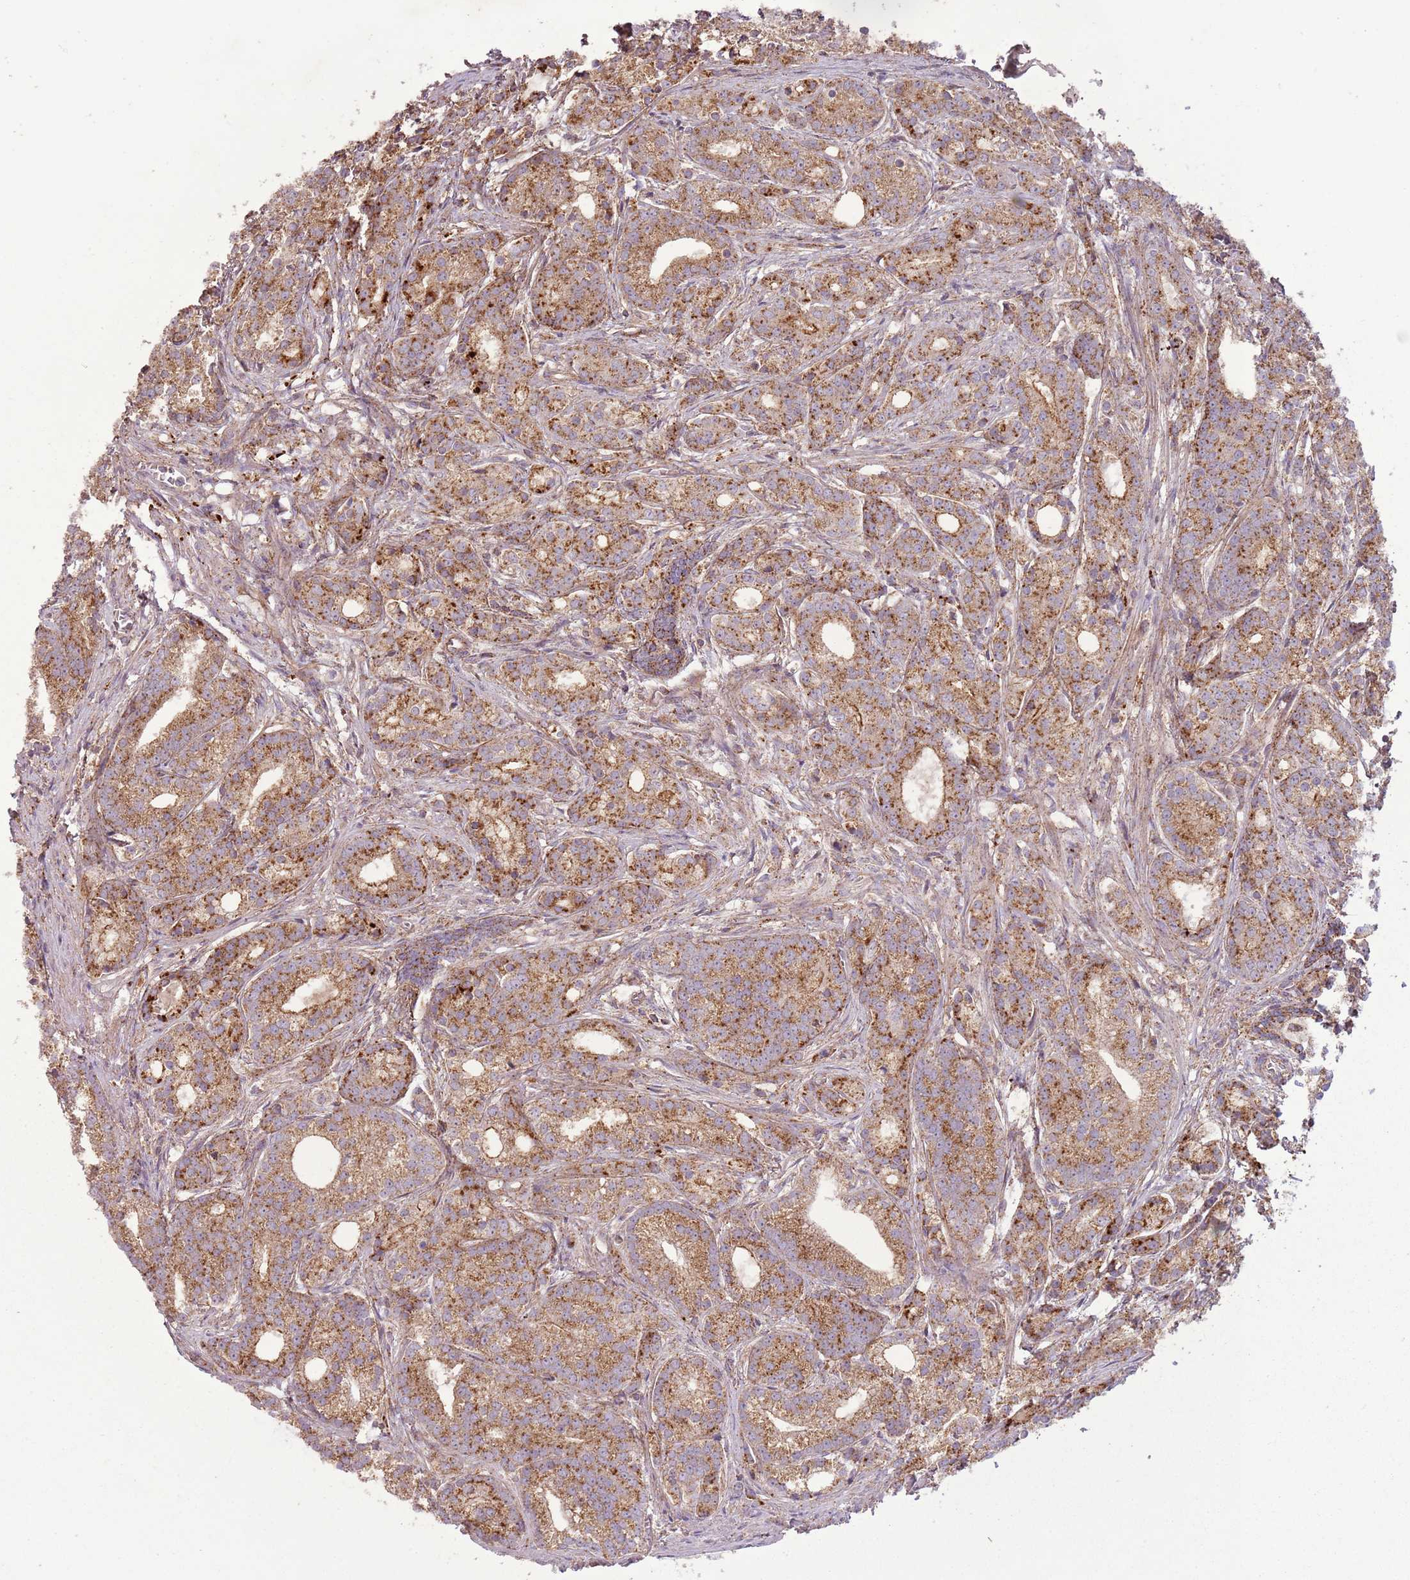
{"staining": {"intensity": "moderate", "quantity": ">75%", "location": "cytoplasmic/membranous"}, "tissue": "prostate cancer", "cell_type": "Tumor cells", "image_type": "cancer", "snomed": [{"axis": "morphology", "description": "Adenocarcinoma, Low grade"}, {"axis": "topography", "description": "Prostate"}], "caption": "Protein expression by IHC reveals moderate cytoplasmic/membranous expression in approximately >75% of tumor cells in prostate cancer (low-grade adenocarcinoma). (DAB (3,3'-diaminobenzidine) = brown stain, brightfield microscopy at high magnification).", "gene": "ANKRD24", "patient": {"sex": "male", "age": 71}}